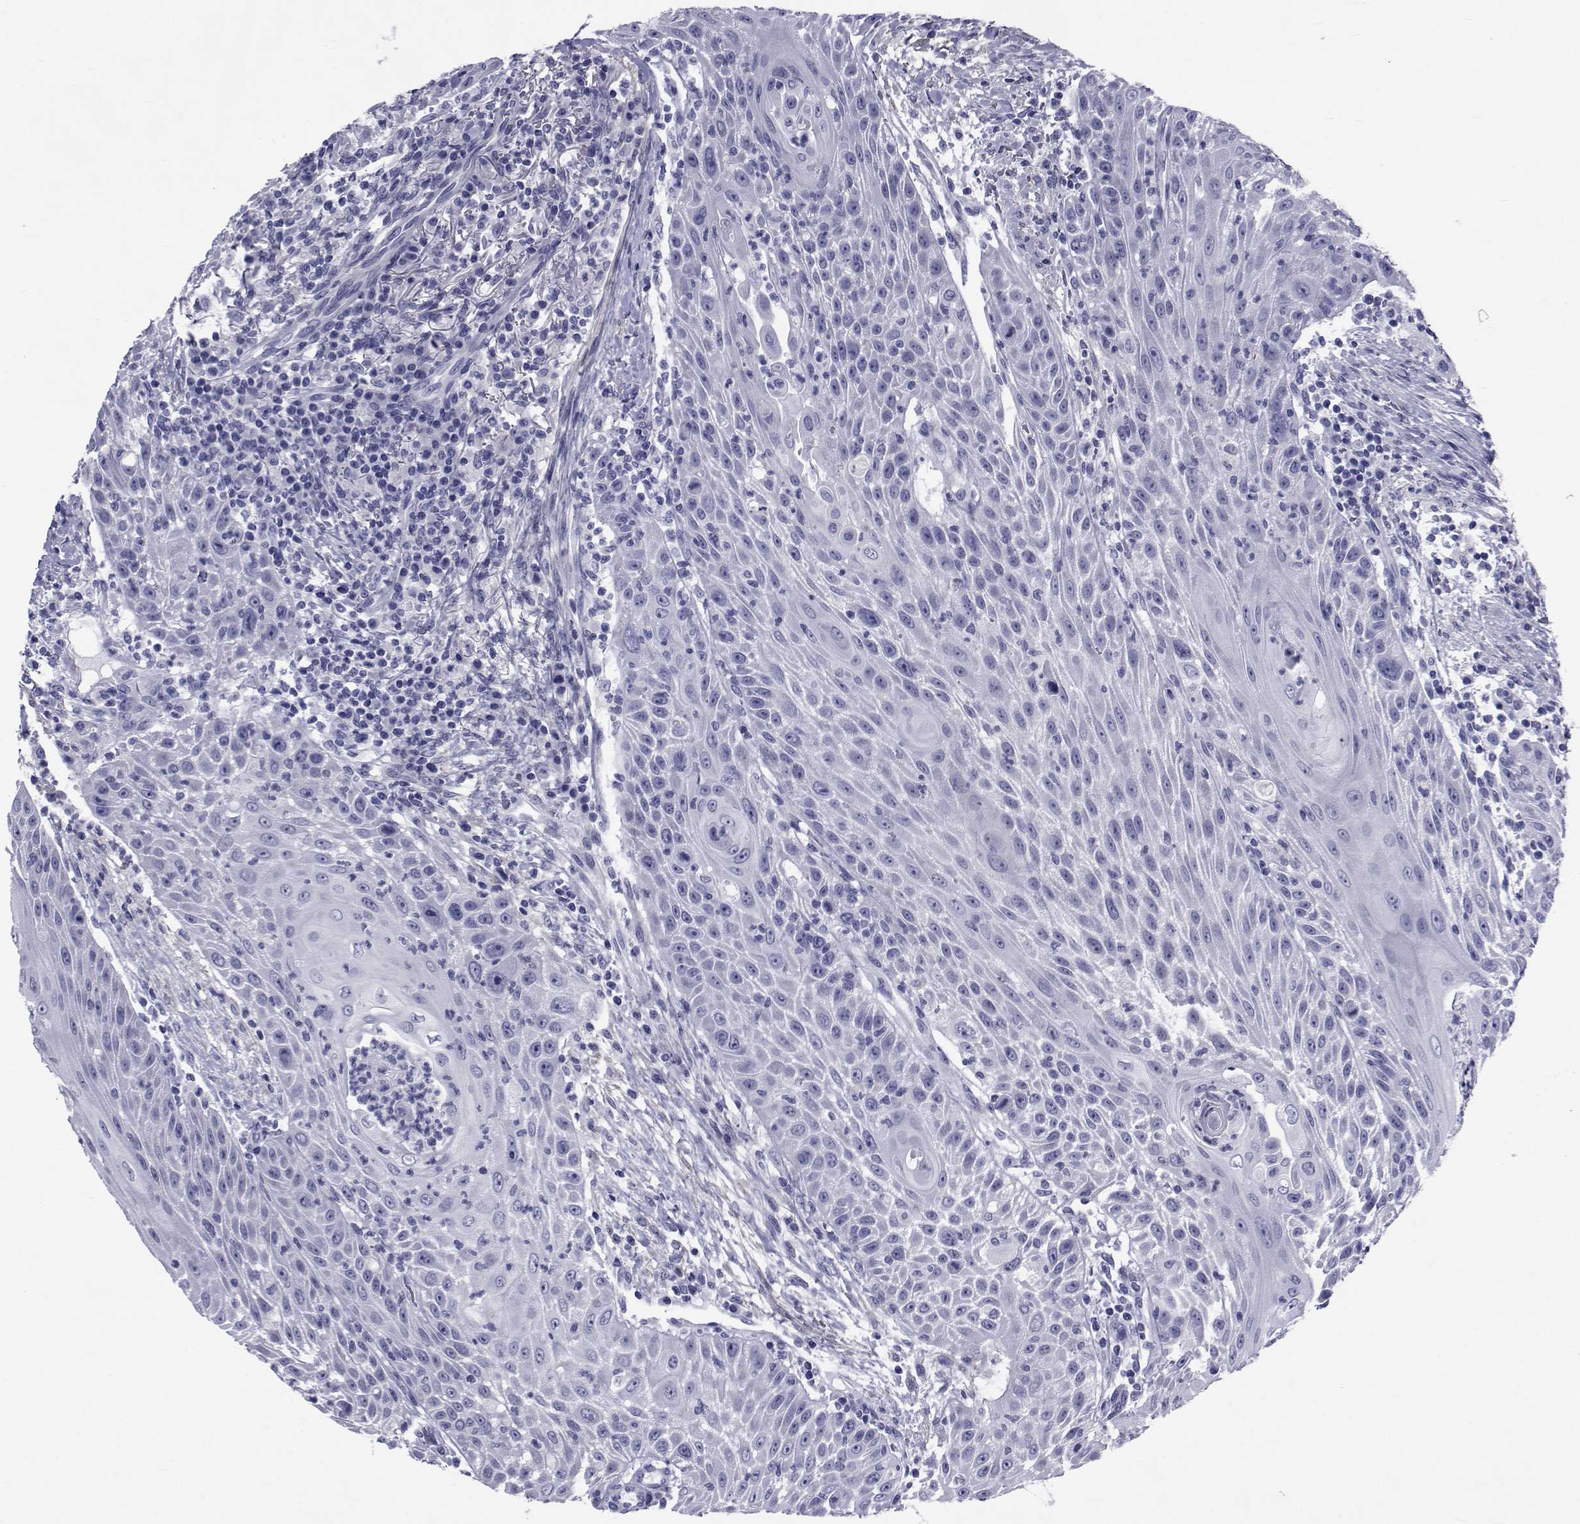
{"staining": {"intensity": "negative", "quantity": "none", "location": "none"}, "tissue": "head and neck cancer", "cell_type": "Tumor cells", "image_type": "cancer", "snomed": [{"axis": "morphology", "description": "Squamous cell carcinoma, NOS"}, {"axis": "topography", "description": "Head-Neck"}], "caption": "Tumor cells show no significant protein staining in head and neck squamous cell carcinoma. Brightfield microscopy of immunohistochemistry stained with DAB (brown) and hematoxylin (blue), captured at high magnification.", "gene": "GKAP1", "patient": {"sex": "male", "age": 69}}